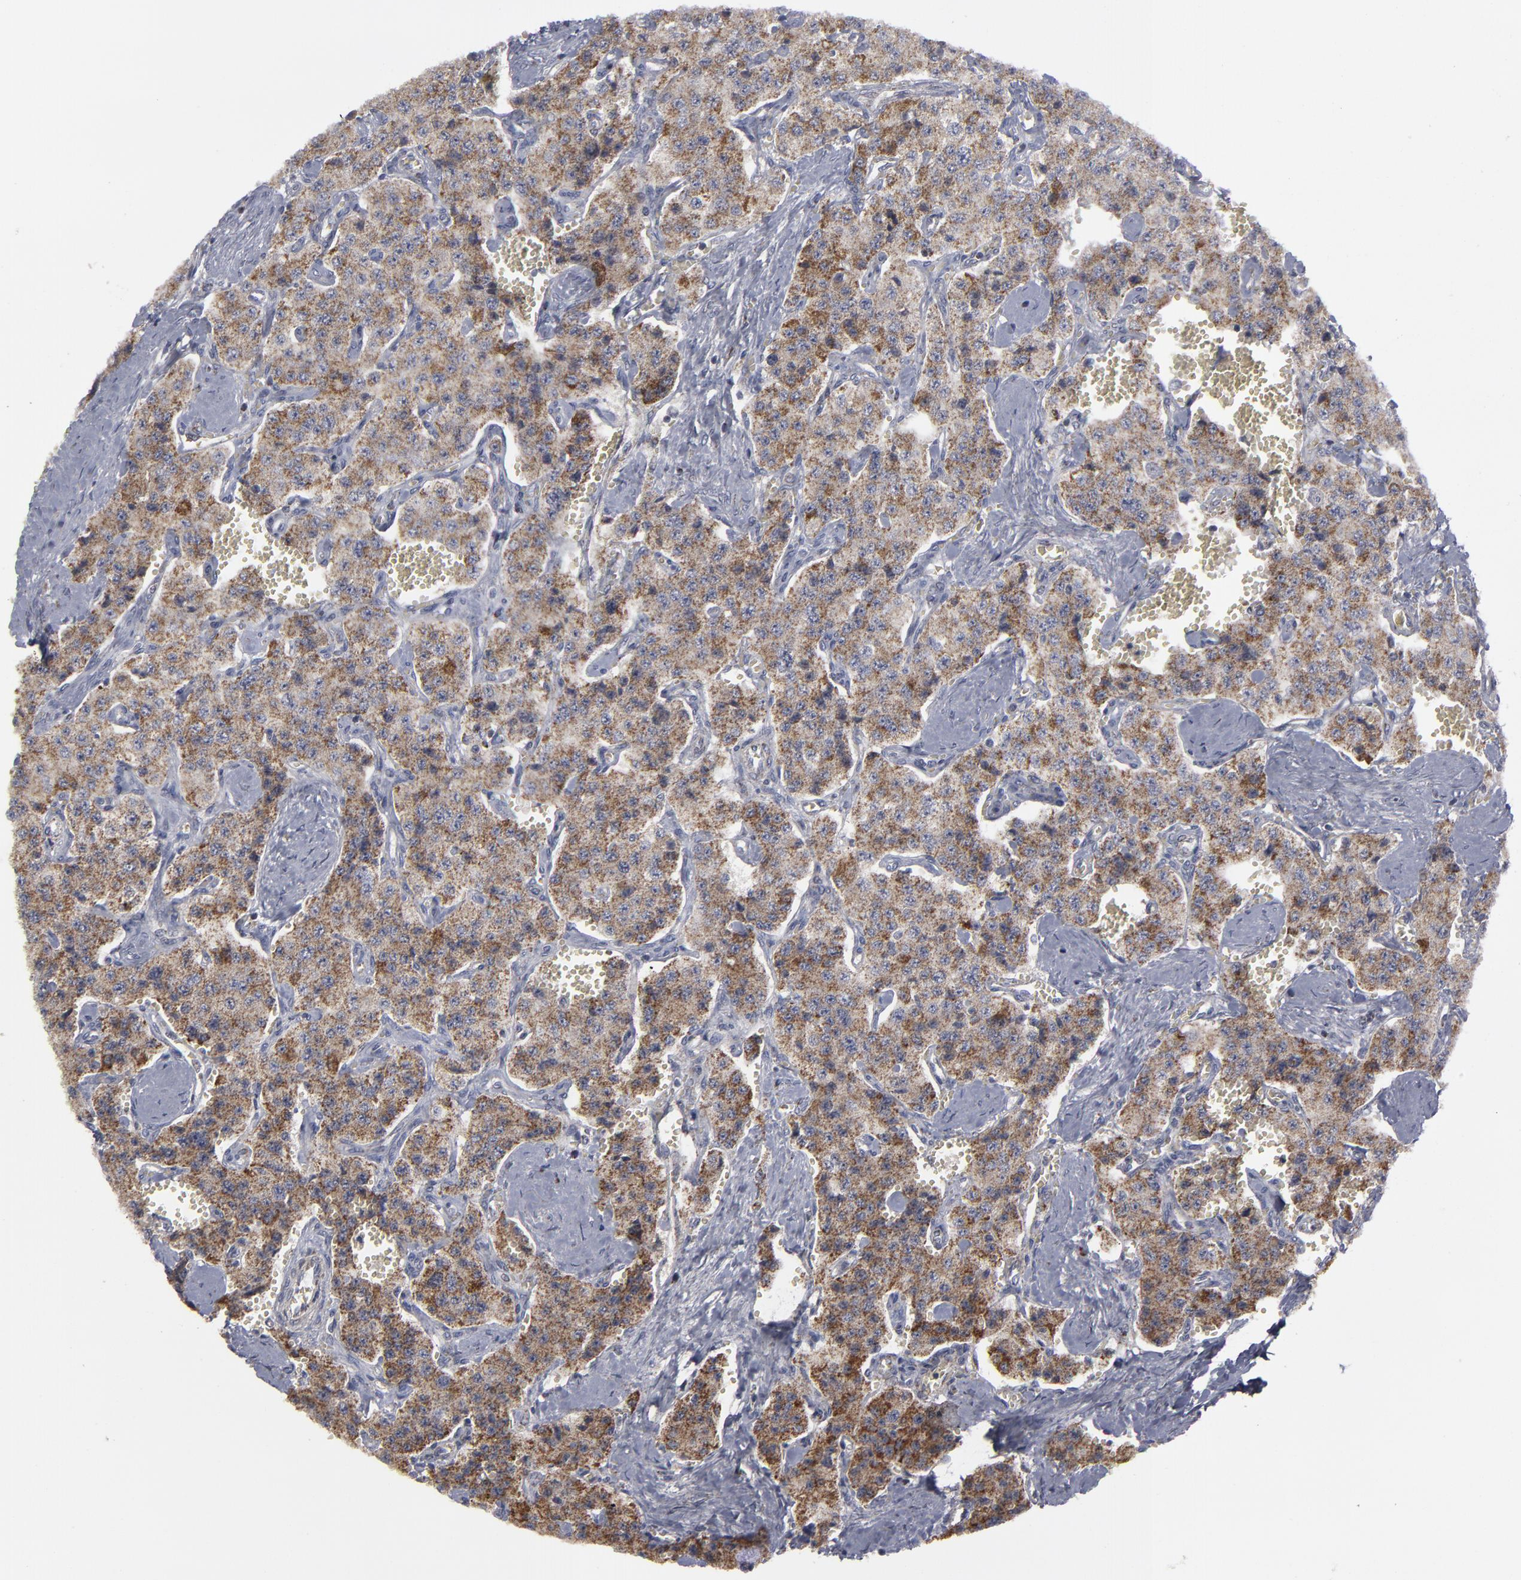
{"staining": {"intensity": "moderate", "quantity": ">75%", "location": "cytoplasmic/membranous"}, "tissue": "carcinoid", "cell_type": "Tumor cells", "image_type": "cancer", "snomed": [{"axis": "morphology", "description": "Carcinoid, malignant, NOS"}, {"axis": "topography", "description": "Small intestine"}], "caption": "Carcinoid stained with a protein marker demonstrates moderate staining in tumor cells.", "gene": "MYOM2", "patient": {"sex": "male", "age": 52}}